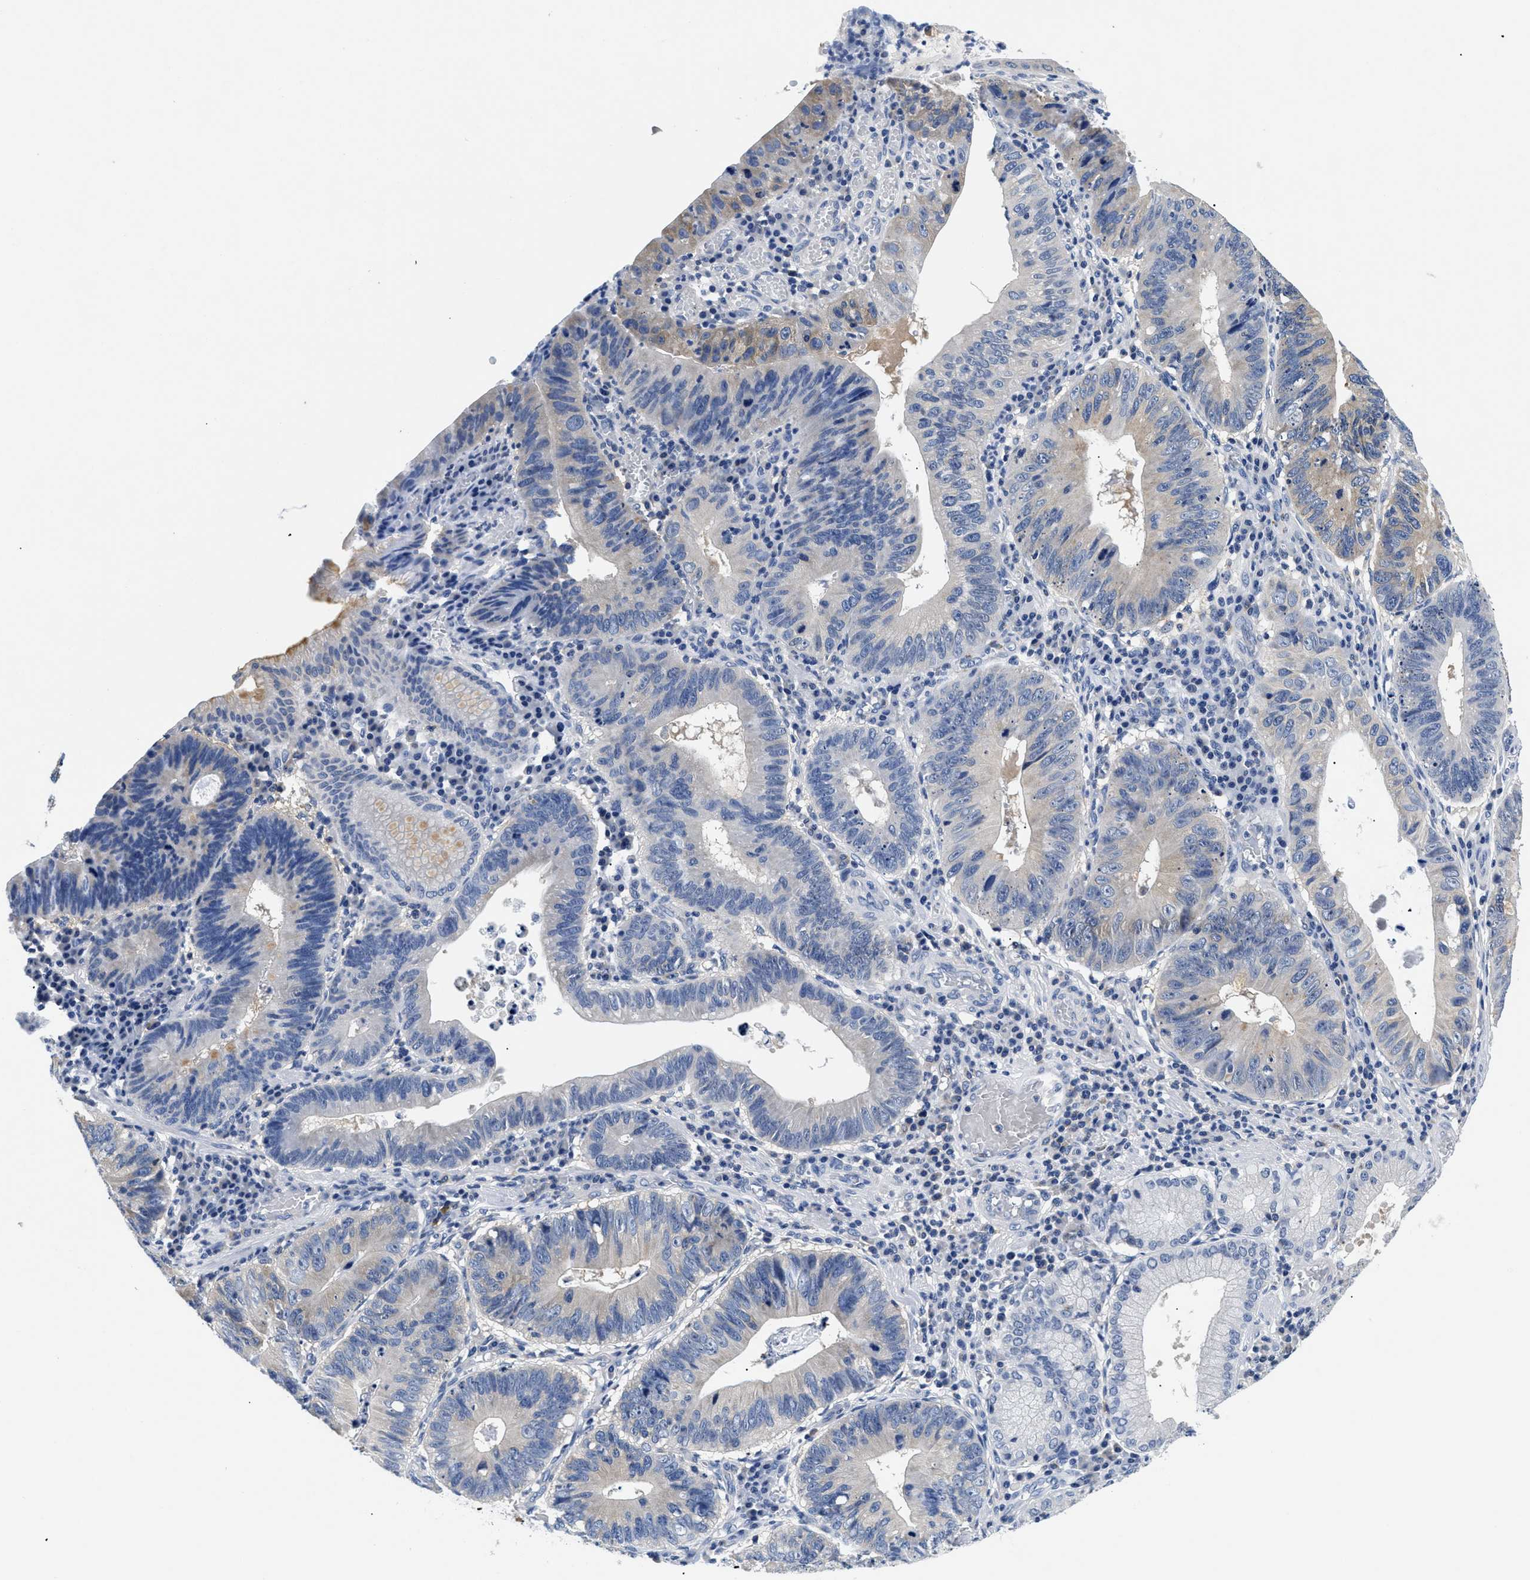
{"staining": {"intensity": "weak", "quantity": "<25%", "location": "cytoplasmic/membranous"}, "tissue": "stomach cancer", "cell_type": "Tumor cells", "image_type": "cancer", "snomed": [{"axis": "morphology", "description": "Adenocarcinoma, NOS"}, {"axis": "topography", "description": "Stomach"}], "caption": "The image shows no staining of tumor cells in stomach cancer.", "gene": "MEA1", "patient": {"sex": "male", "age": 59}}